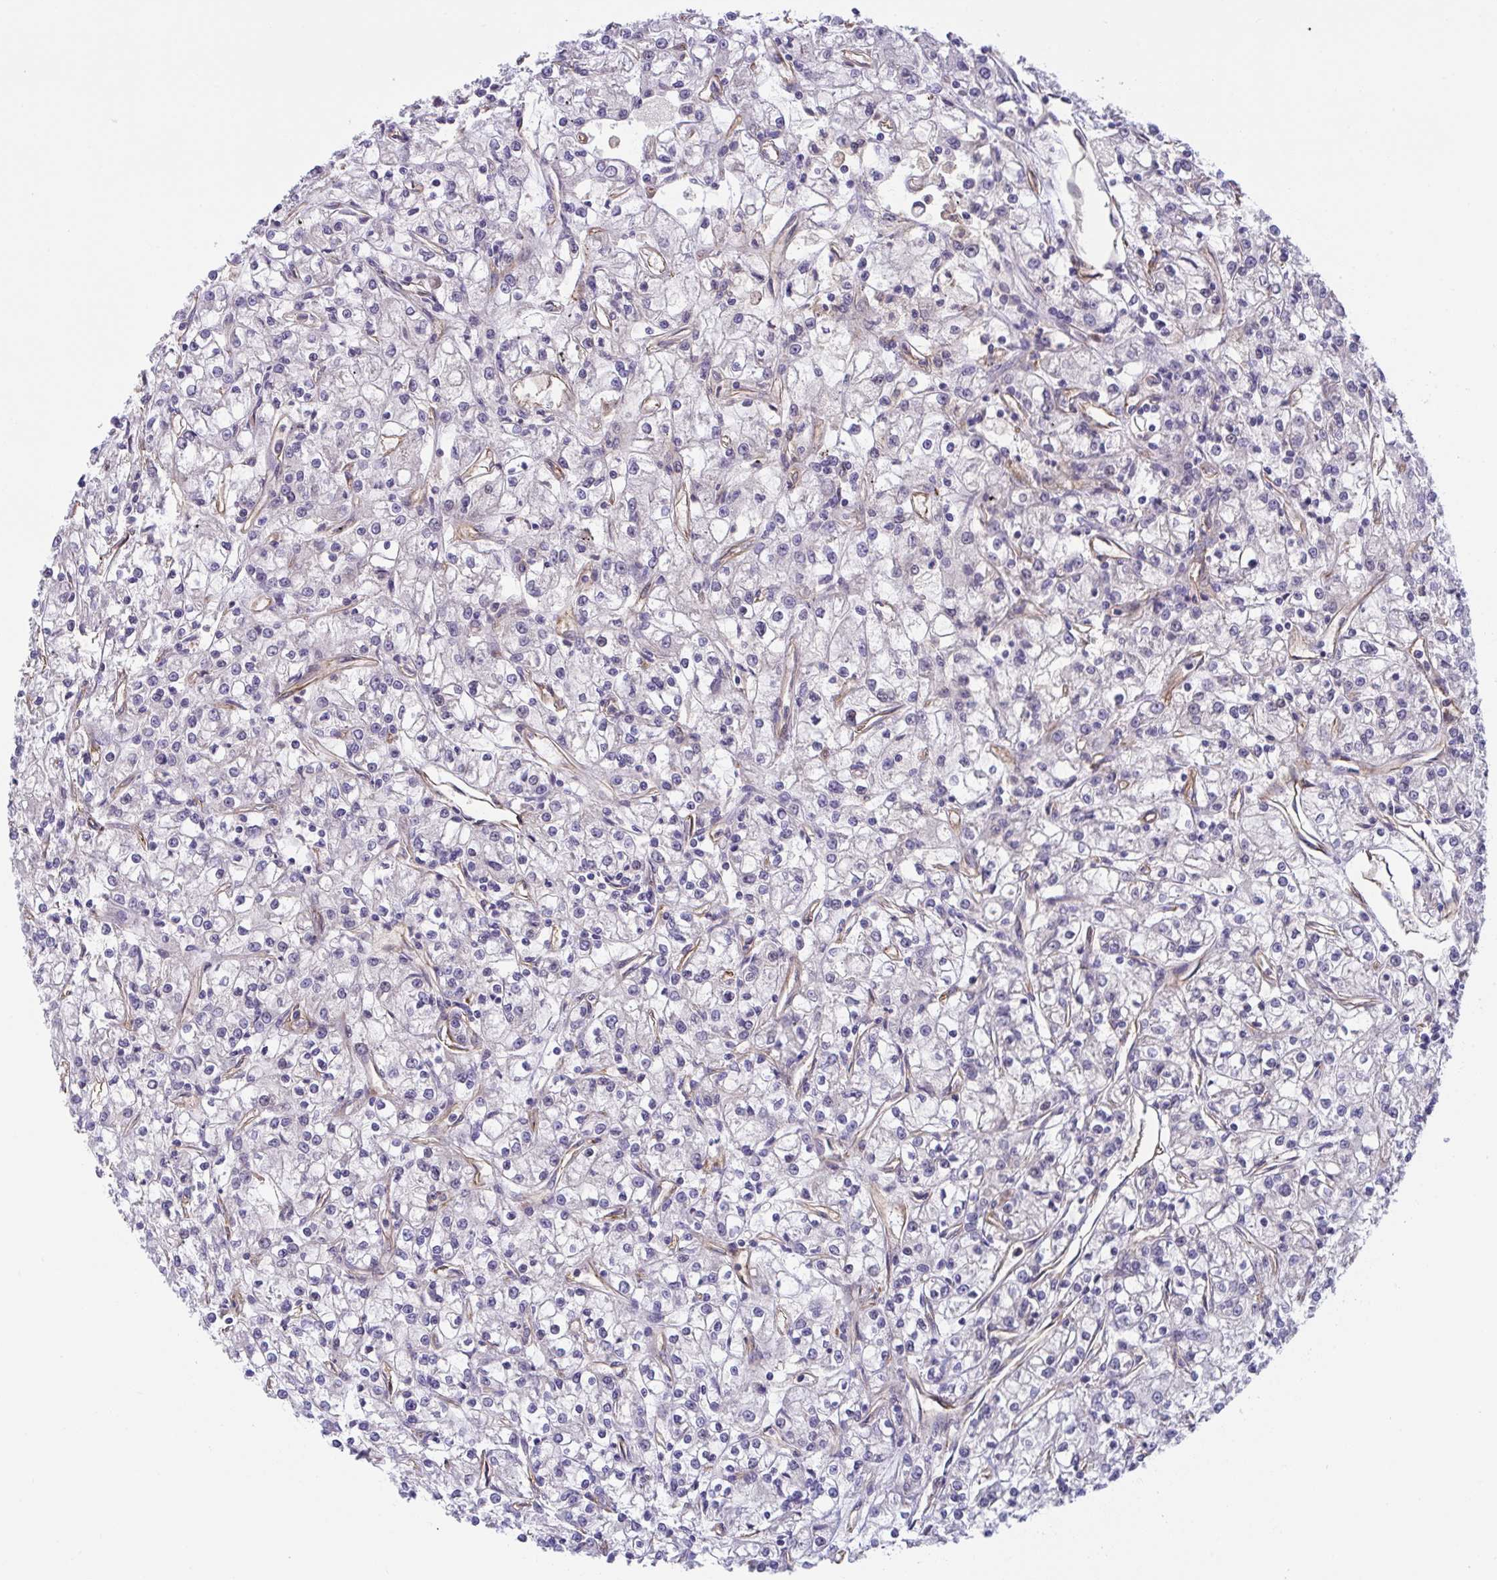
{"staining": {"intensity": "negative", "quantity": "none", "location": "none"}, "tissue": "renal cancer", "cell_type": "Tumor cells", "image_type": "cancer", "snomed": [{"axis": "morphology", "description": "Adenocarcinoma, NOS"}, {"axis": "topography", "description": "Kidney"}], "caption": "Photomicrograph shows no protein staining in tumor cells of renal cancer tissue. The staining was performed using DAB (3,3'-diaminobenzidine) to visualize the protein expression in brown, while the nuclei were stained in blue with hematoxylin (Magnification: 20x).", "gene": "RHOXF1", "patient": {"sex": "female", "age": 59}}